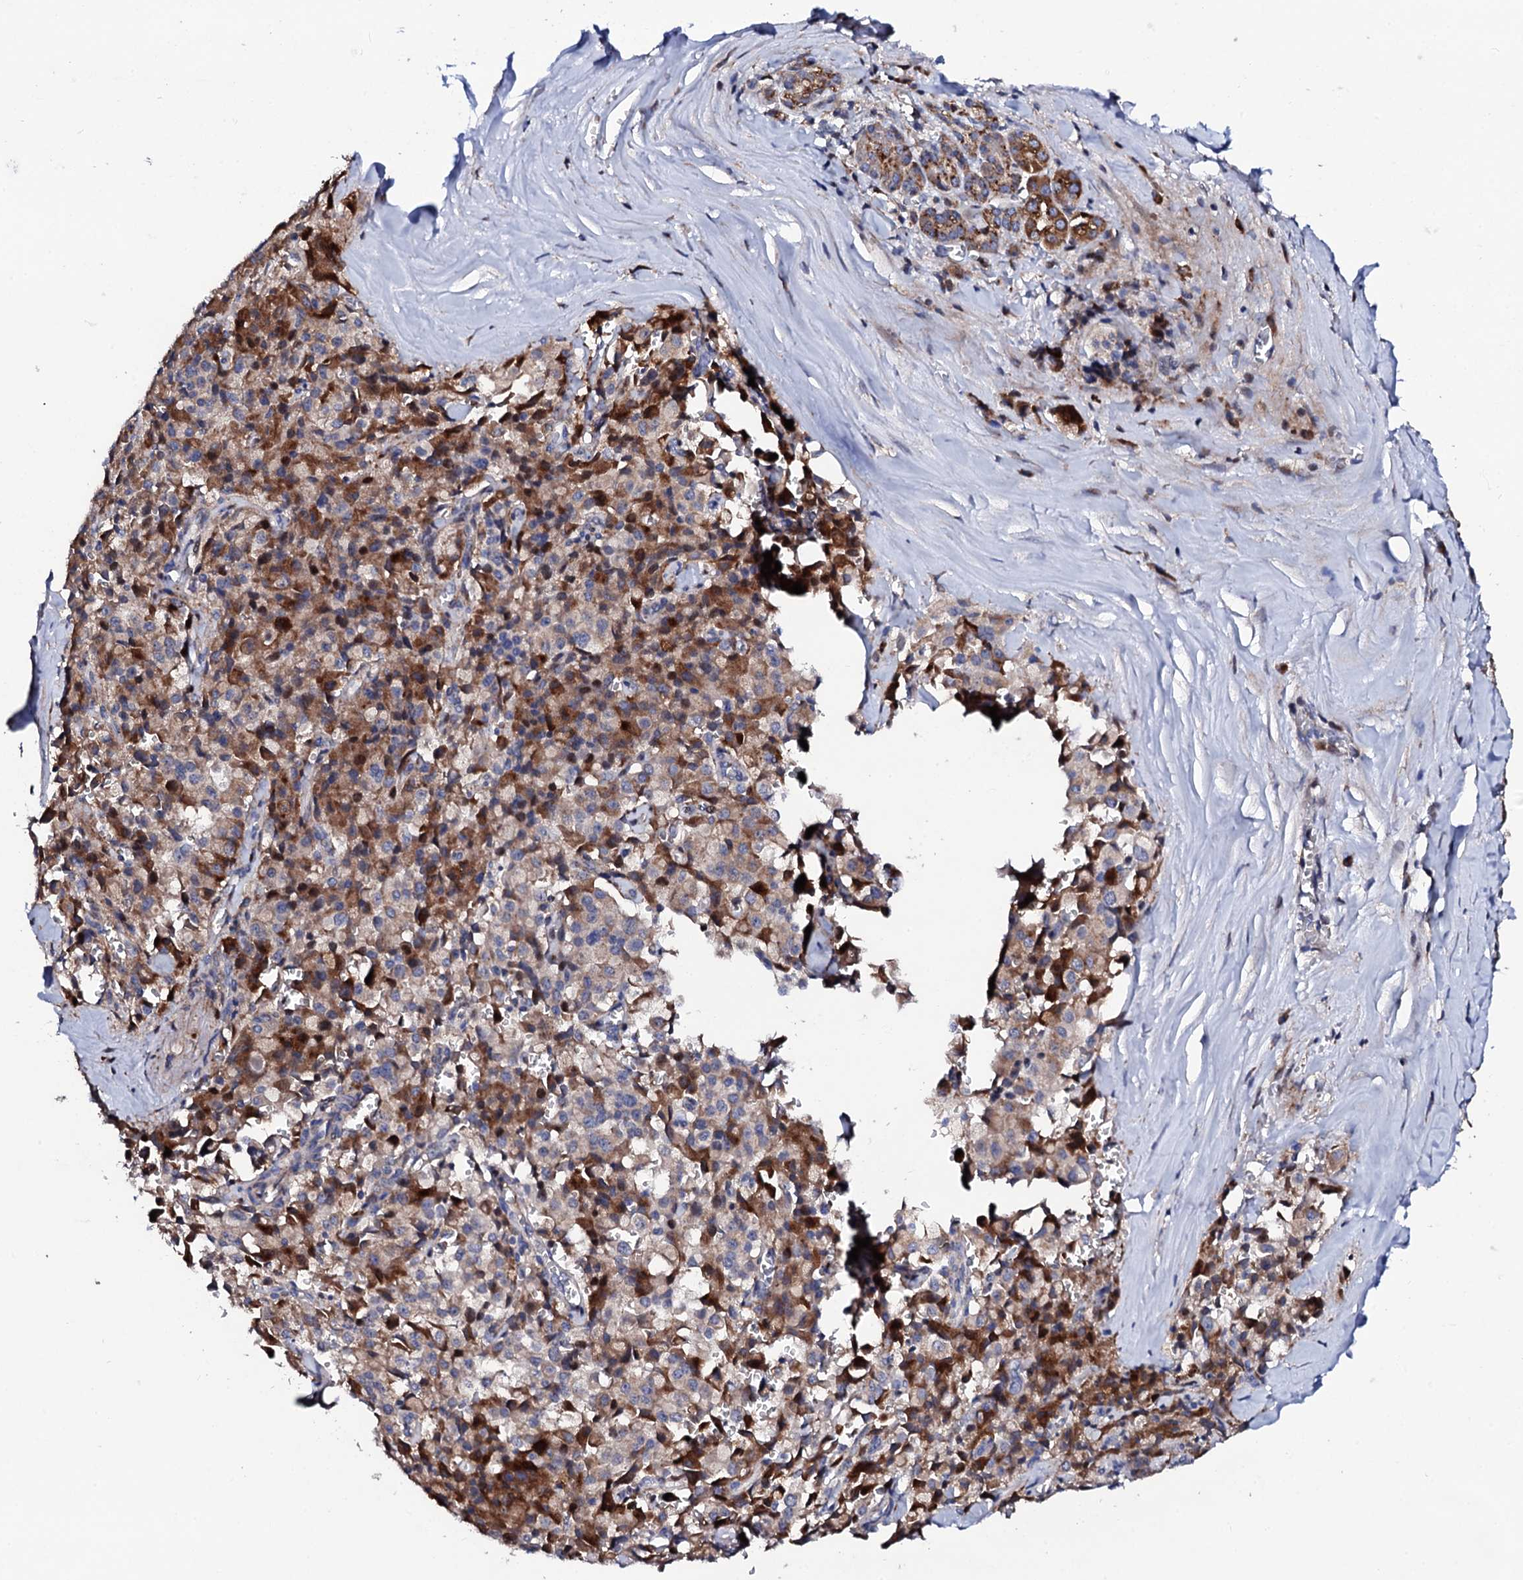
{"staining": {"intensity": "strong", "quantity": "25%-75%", "location": "cytoplasmic/membranous"}, "tissue": "pancreatic cancer", "cell_type": "Tumor cells", "image_type": "cancer", "snomed": [{"axis": "morphology", "description": "Adenocarcinoma, NOS"}, {"axis": "topography", "description": "Pancreas"}], "caption": "IHC photomicrograph of neoplastic tissue: pancreatic adenocarcinoma stained using immunohistochemistry (IHC) reveals high levels of strong protein expression localized specifically in the cytoplasmic/membranous of tumor cells, appearing as a cytoplasmic/membranous brown color.", "gene": "TCIRG1", "patient": {"sex": "male", "age": 65}}